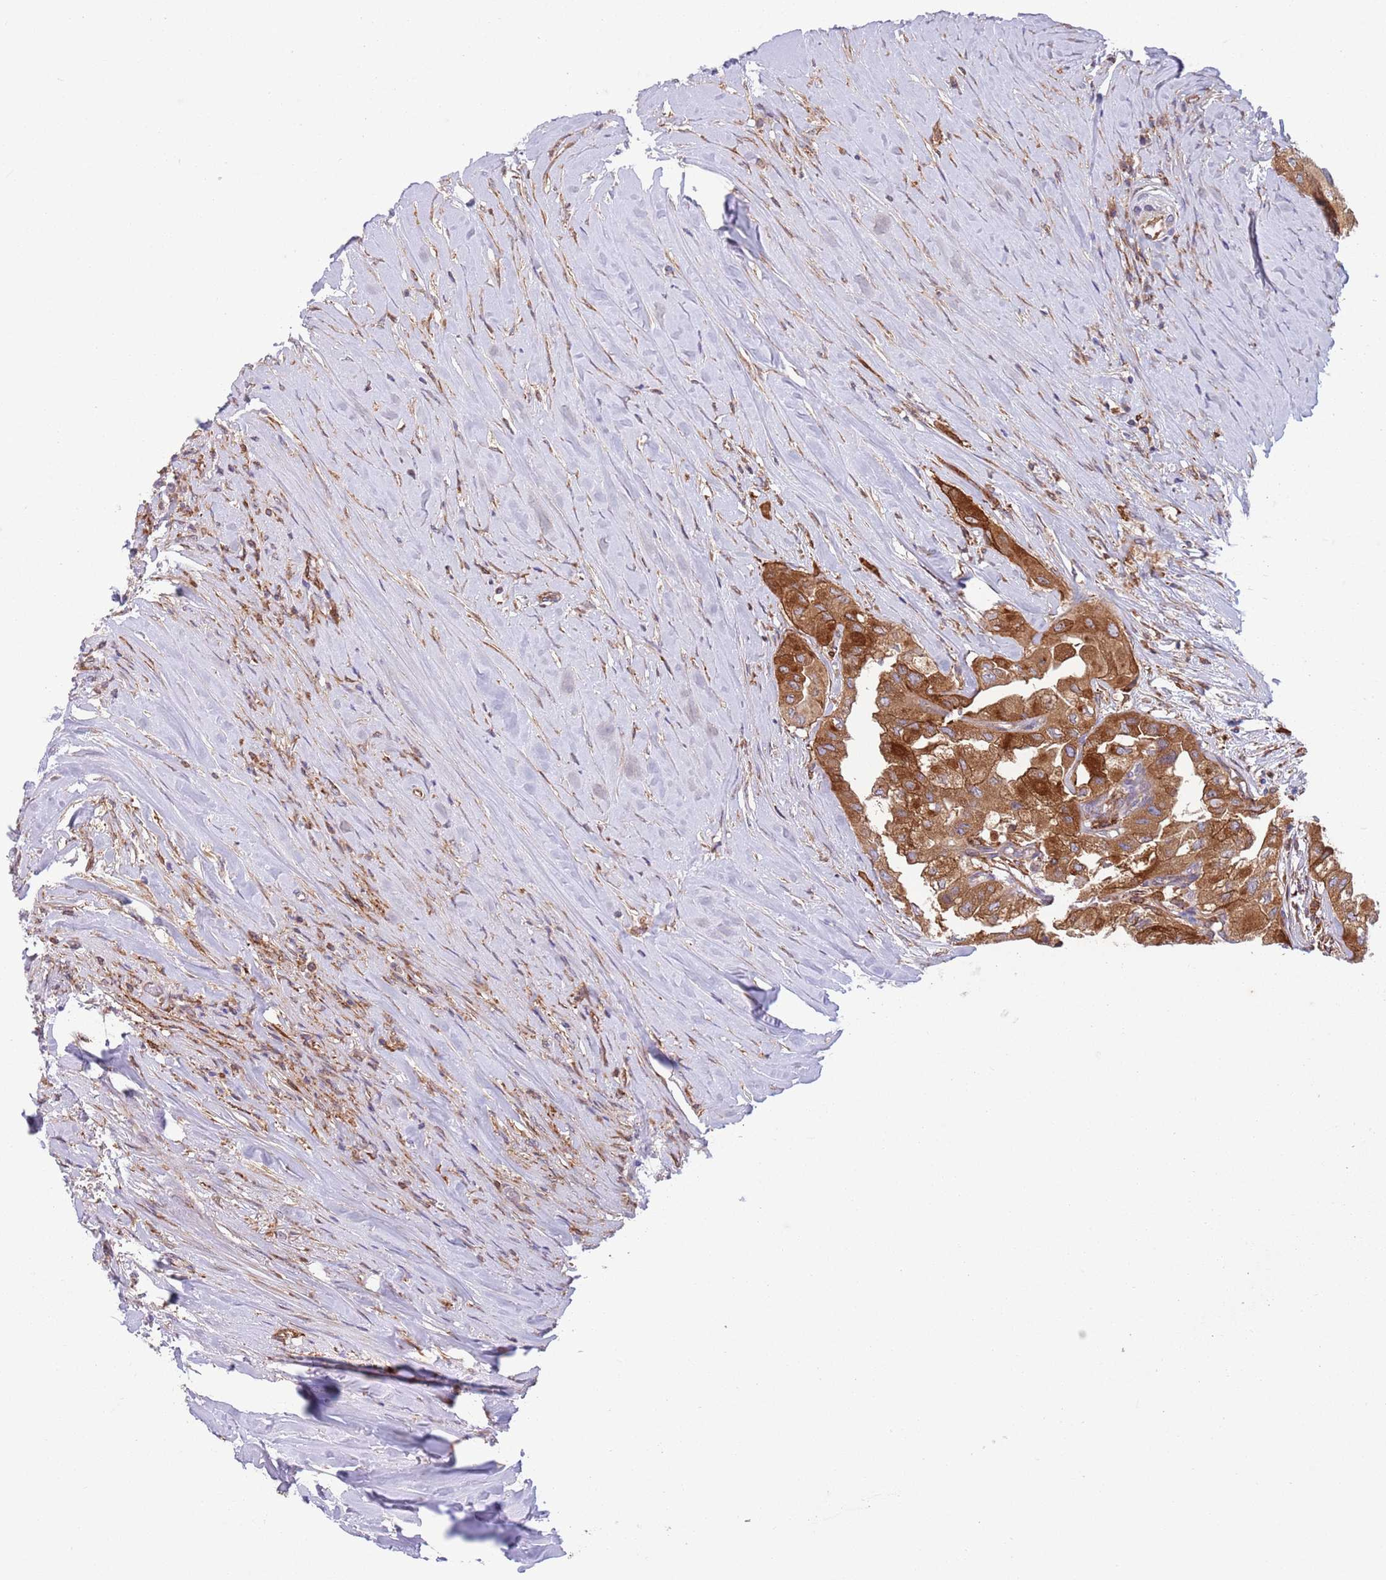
{"staining": {"intensity": "moderate", "quantity": ">75%", "location": "cytoplasmic/membranous"}, "tissue": "thyroid cancer", "cell_type": "Tumor cells", "image_type": "cancer", "snomed": [{"axis": "morphology", "description": "Papillary adenocarcinoma, NOS"}, {"axis": "topography", "description": "Thyroid gland"}], "caption": "Thyroid papillary adenocarcinoma stained with DAB (3,3'-diaminobenzidine) immunohistochemistry (IHC) displays medium levels of moderate cytoplasmic/membranous positivity in about >75% of tumor cells. (DAB (3,3'-diaminobenzidine) IHC, brown staining for protein, blue staining for nuclei).", "gene": "ZMYM5", "patient": {"sex": "female", "age": 59}}